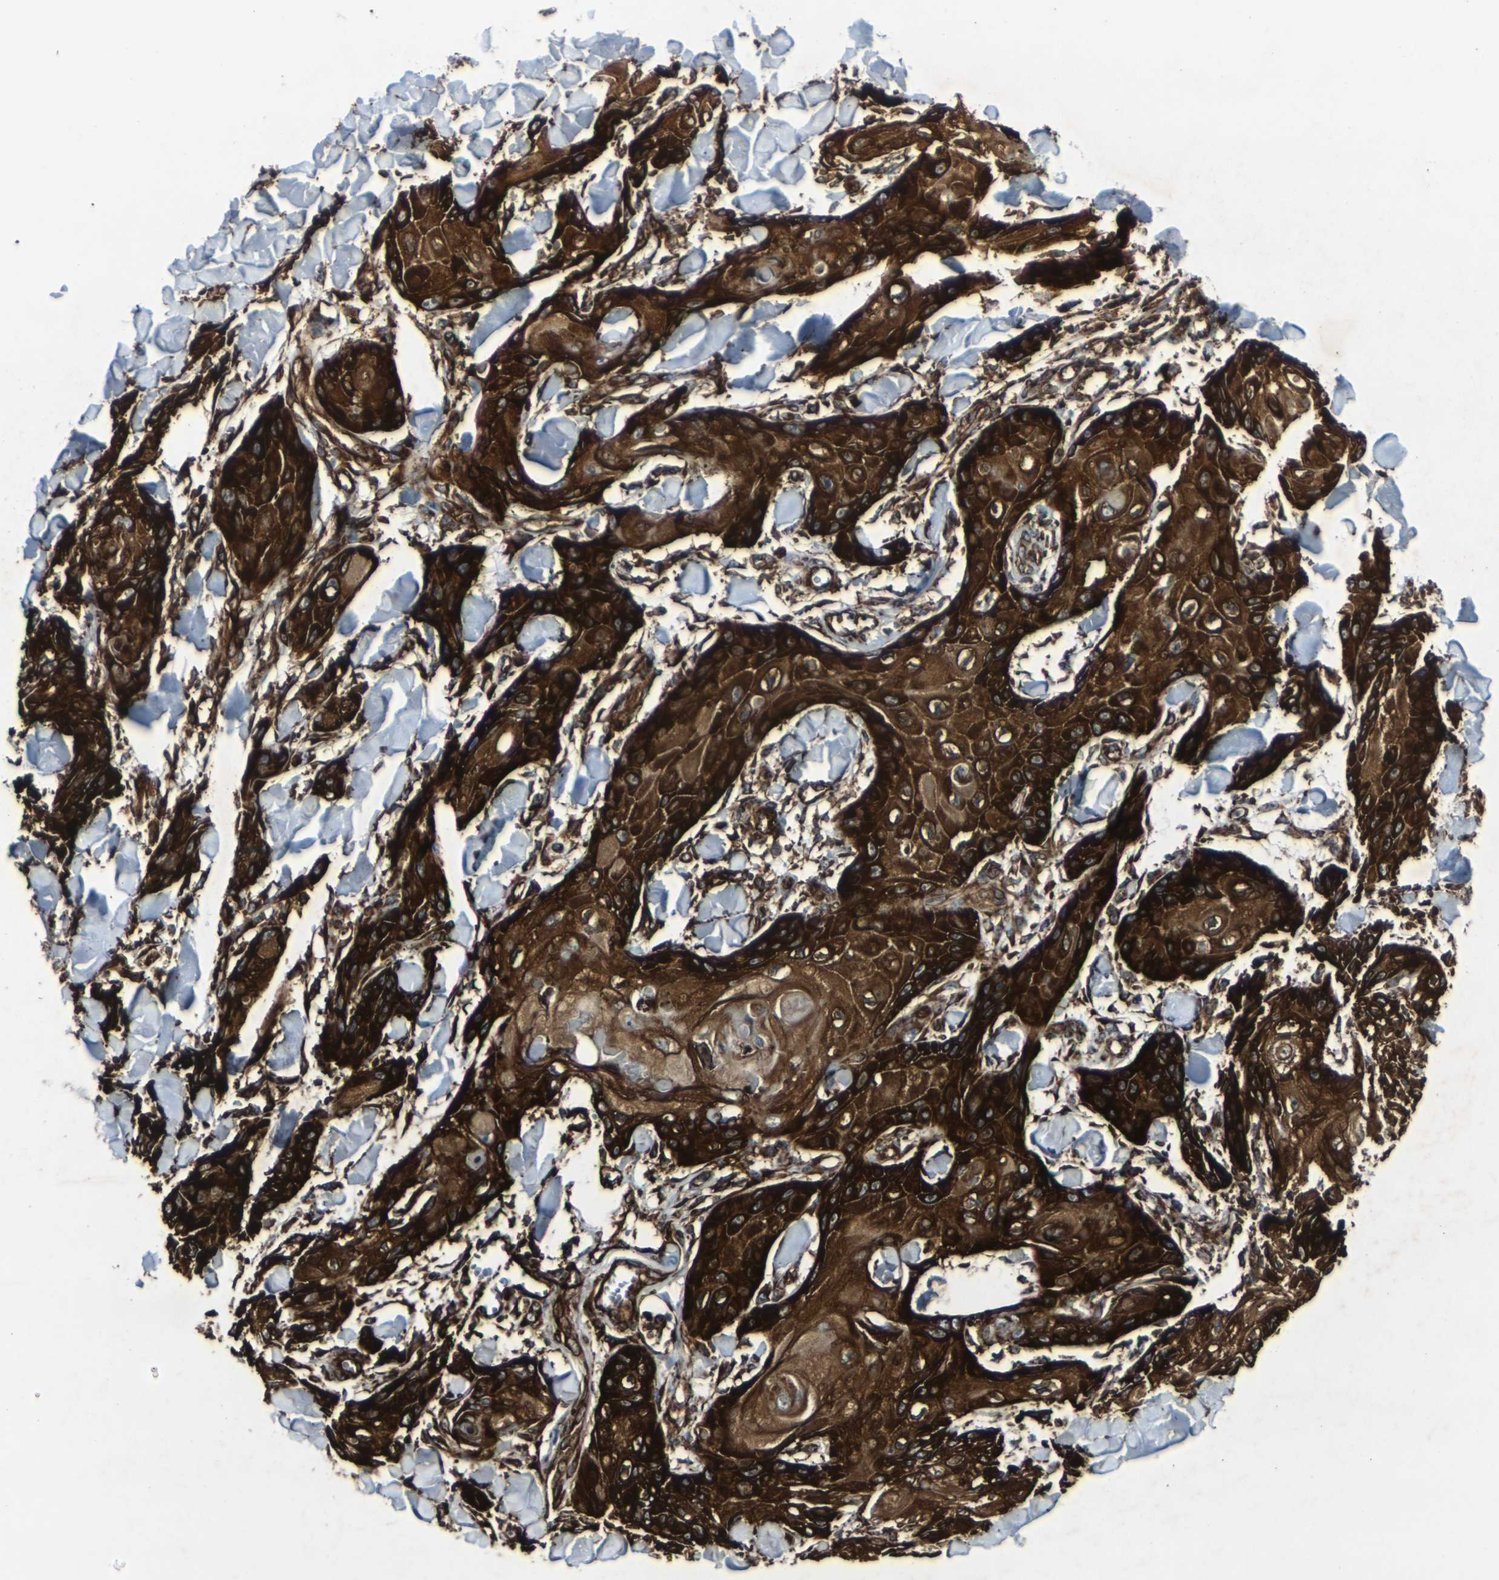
{"staining": {"intensity": "strong", "quantity": ">75%", "location": "cytoplasmic/membranous"}, "tissue": "skin cancer", "cell_type": "Tumor cells", "image_type": "cancer", "snomed": [{"axis": "morphology", "description": "Squamous cell carcinoma, NOS"}, {"axis": "topography", "description": "Skin"}], "caption": "Immunohistochemical staining of skin cancer (squamous cell carcinoma) shows high levels of strong cytoplasmic/membranous protein positivity in approximately >75% of tumor cells.", "gene": "MARCHF2", "patient": {"sex": "male", "age": 74}}